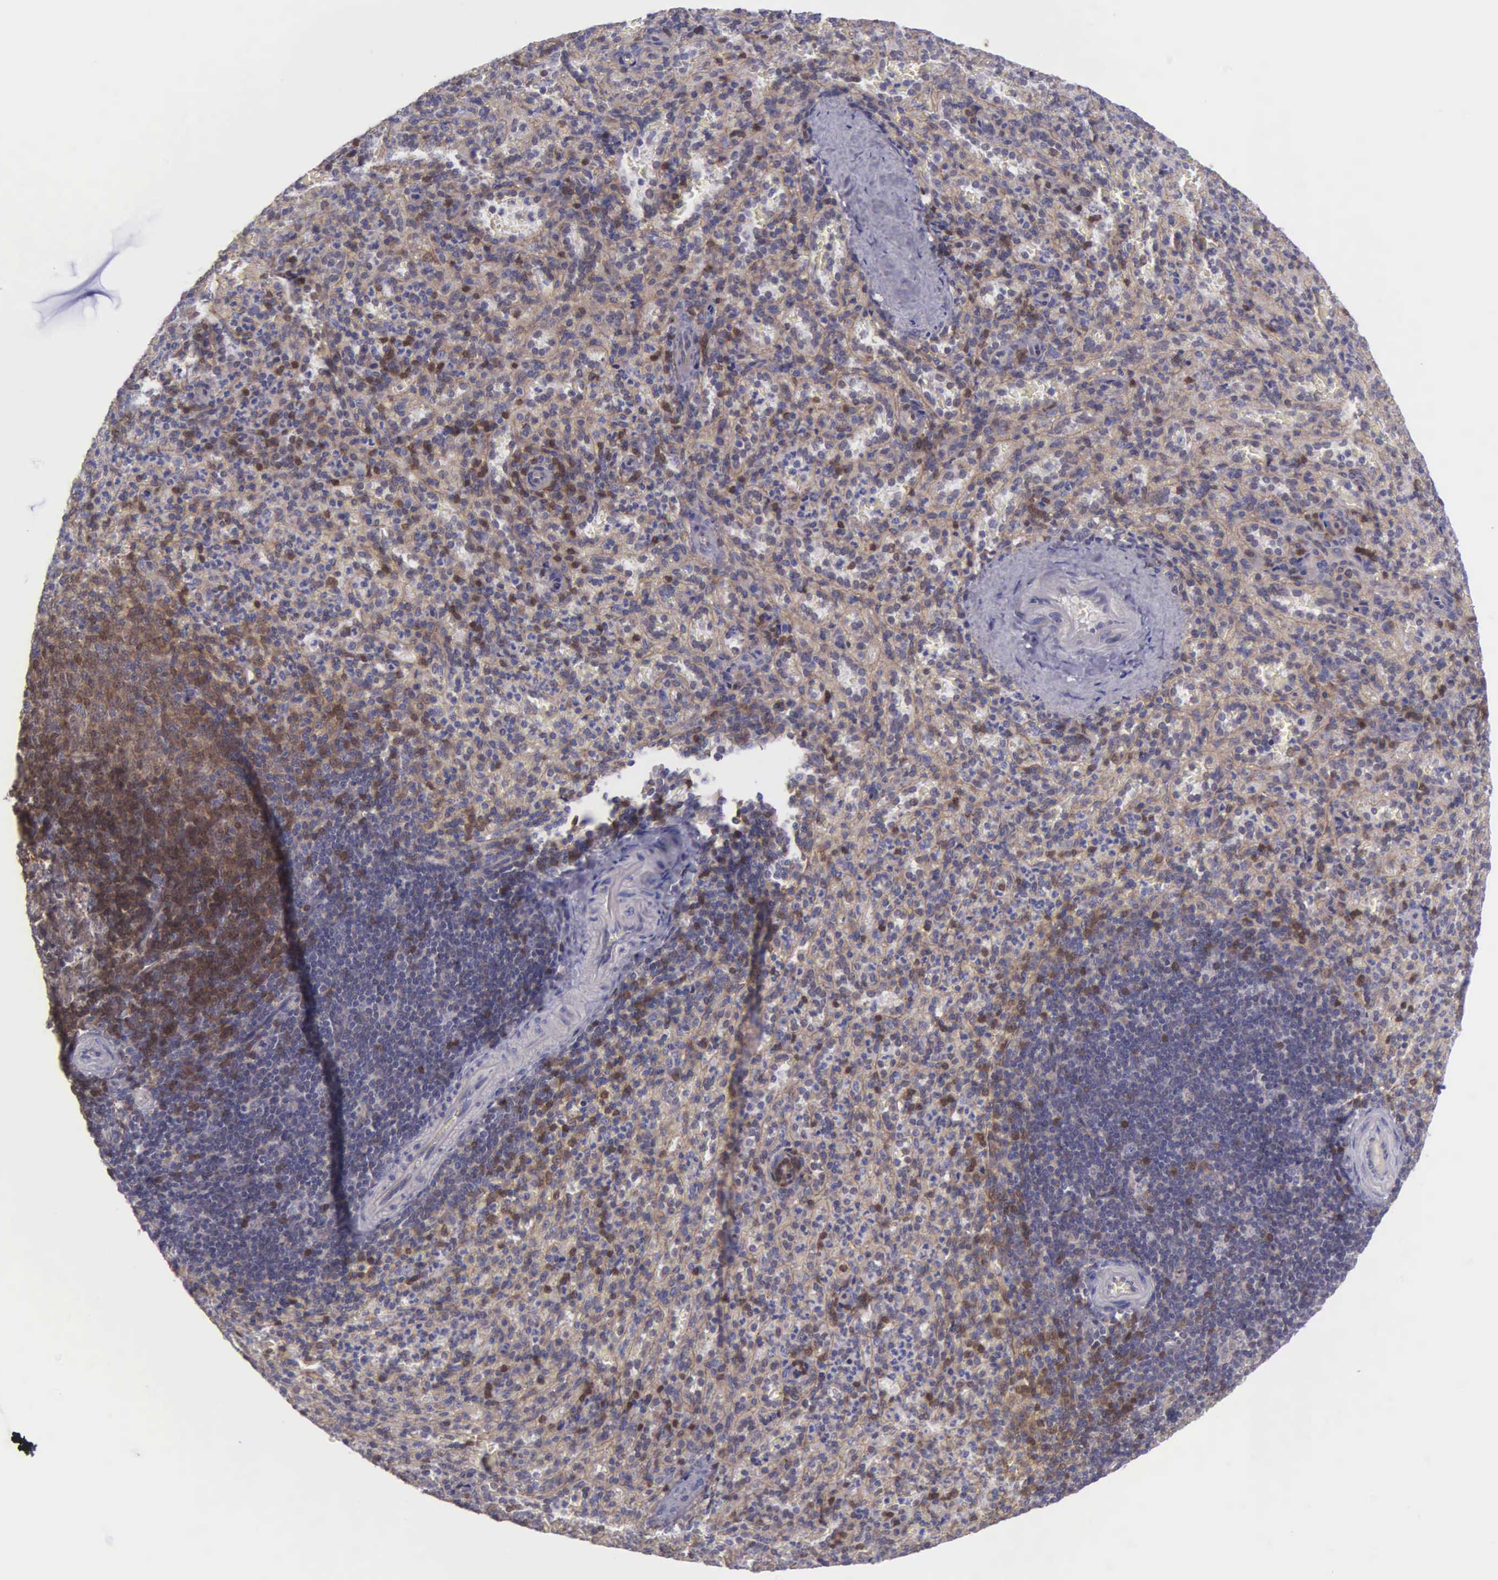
{"staining": {"intensity": "weak", "quantity": "25%-75%", "location": "cytoplasmic/membranous,nuclear"}, "tissue": "spleen", "cell_type": "Cells in red pulp", "image_type": "normal", "snomed": [{"axis": "morphology", "description": "Normal tissue, NOS"}, {"axis": "topography", "description": "Spleen"}], "caption": "Immunohistochemical staining of unremarkable spleen exhibits 25%-75% levels of weak cytoplasmic/membranous,nuclear protein positivity in approximately 25%-75% of cells in red pulp. The protein is stained brown, and the nuclei are stained in blue (DAB (3,3'-diaminobenzidine) IHC with brightfield microscopy, high magnification).", "gene": "MICAL3", "patient": {"sex": "female", "age": 21}}